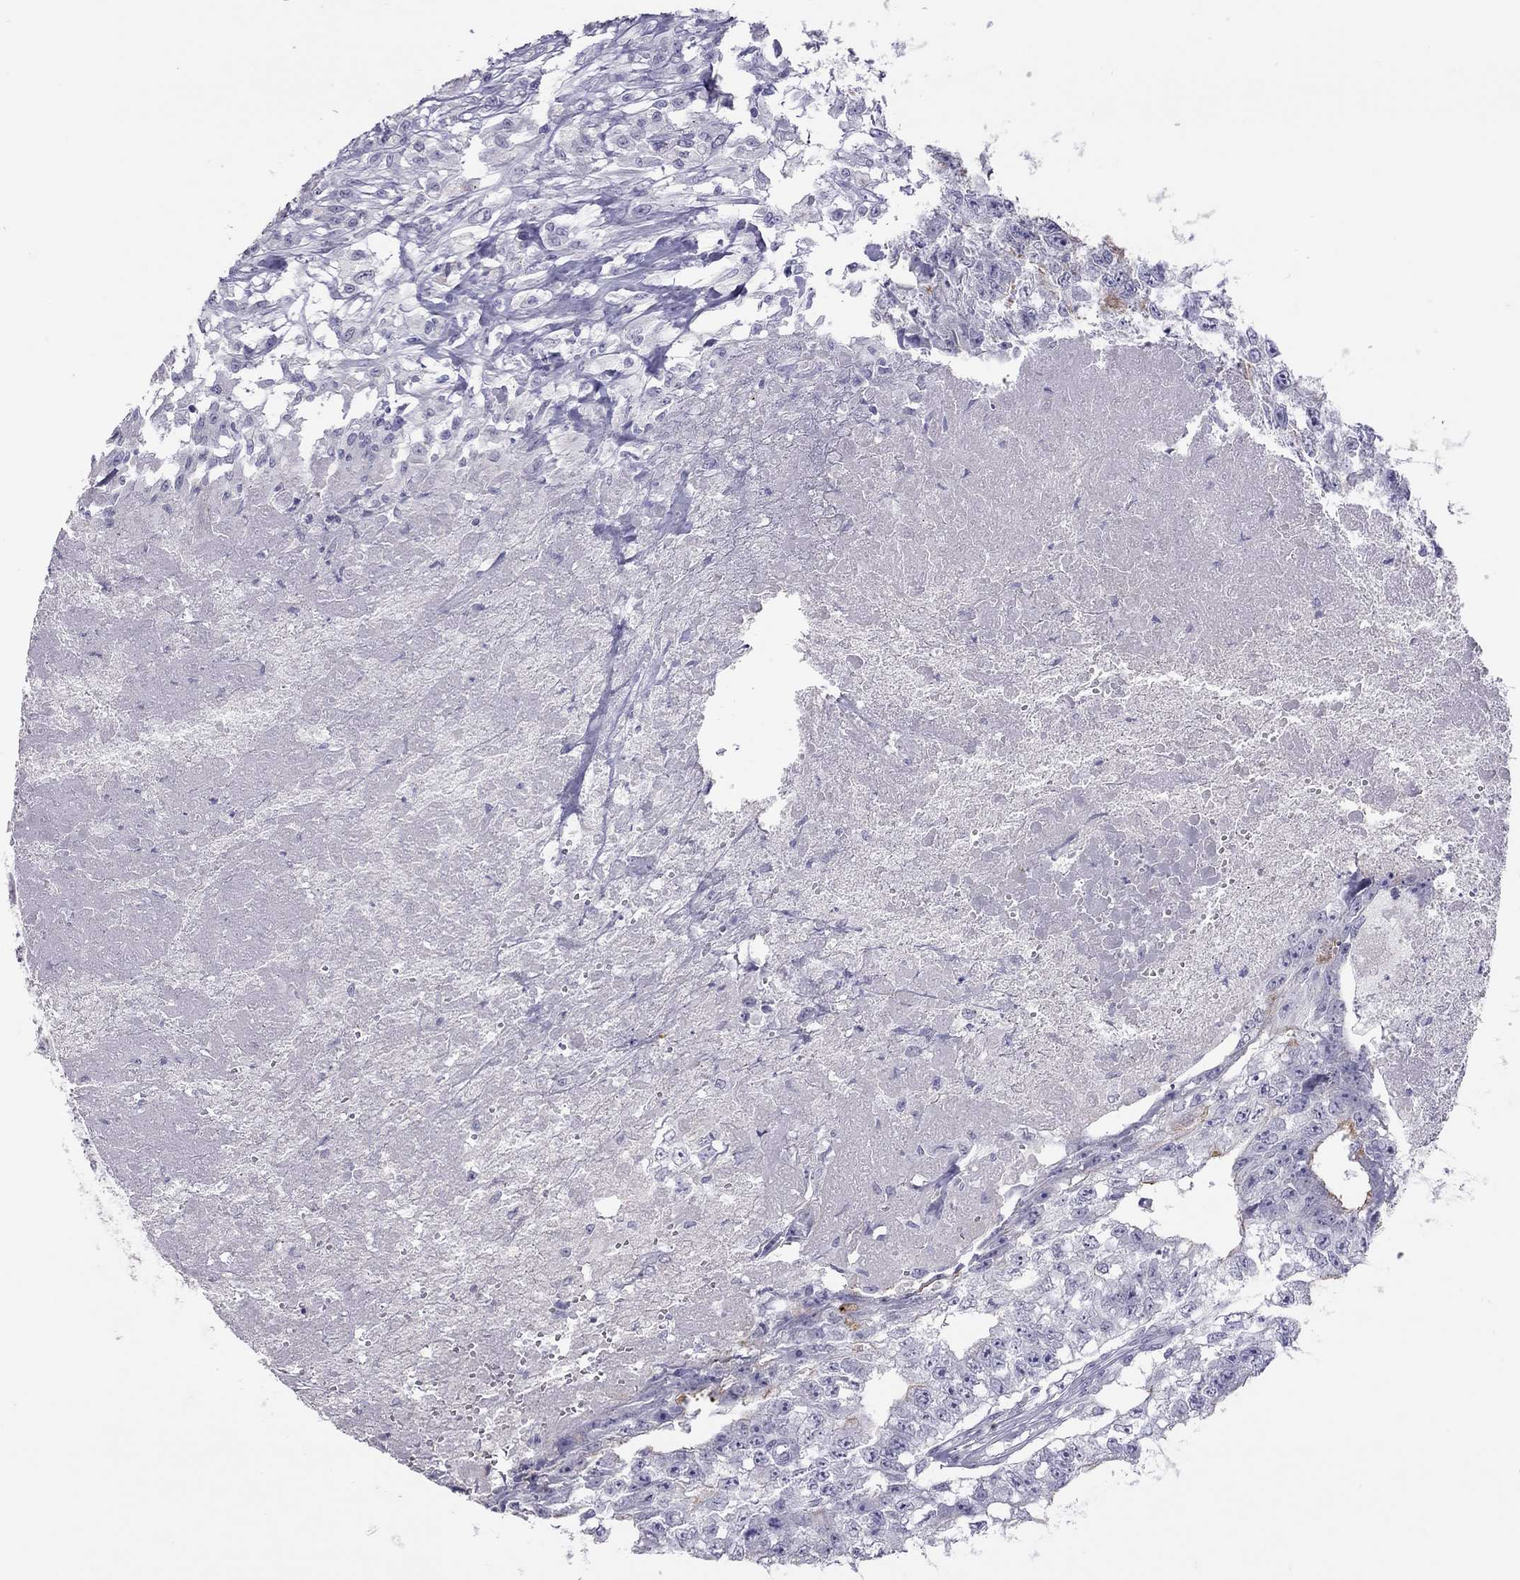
{"staining": {"intensity": "negative", "quantity": "none", "location": "none"}, "tissue": "testis cancer", "cell_type": "Tumor cells", "image_type": "cancer", "snomed": [{"axis": "morphology", "description": "Carcinoma, Embryonal, NOS"}, {"axis": "morphology", "description": "Teratoma, malignant, NOS"}, {"axis": "topography", "description": "Testis"}], "caption": "Protein analysis of embryonal carcinoma (testis) shows no significant positivity in tumor cells.", "gene": "MUC16", "patient": {"sex": "male", "age": 24}}